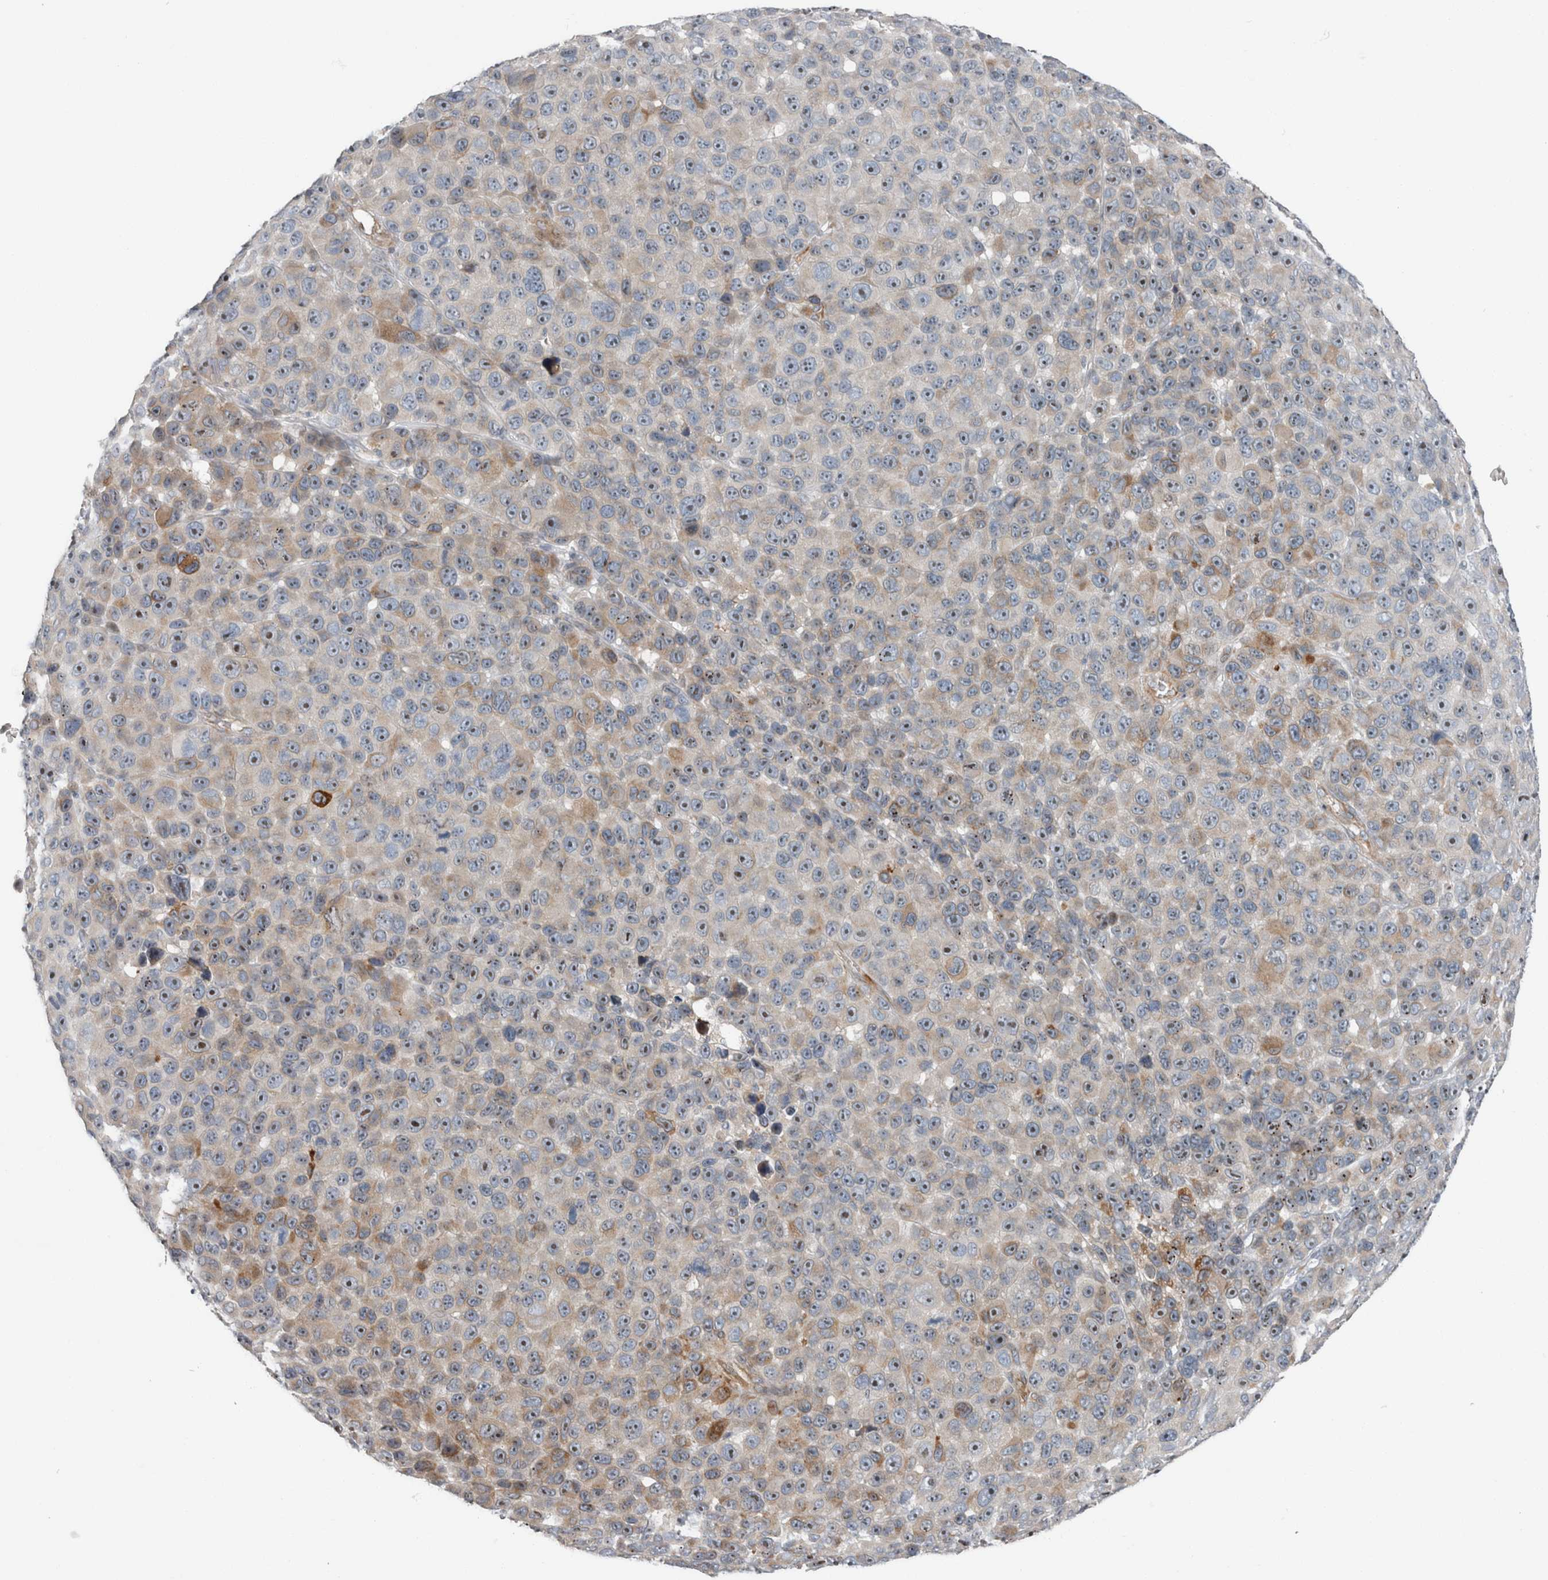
{"staining": {"intensity": "negative", "quantity": "none", "location": "none"}, "tissue": "melanoma", "cell_type": "Tumor cells", "image_type": "cancer", "snomed": [{"axis": "morphology", "description": "Malignant melanoma, NOS"}, {"axis": "topography", "description": "Skin"}], "caption": "This is a histopathology image of immunohistochemistry (IHC) staining of malignant melanoma, which shows no staining in tumor cells.", "gene": "USP25", "patient": {"sex": "male", "age": 53}}